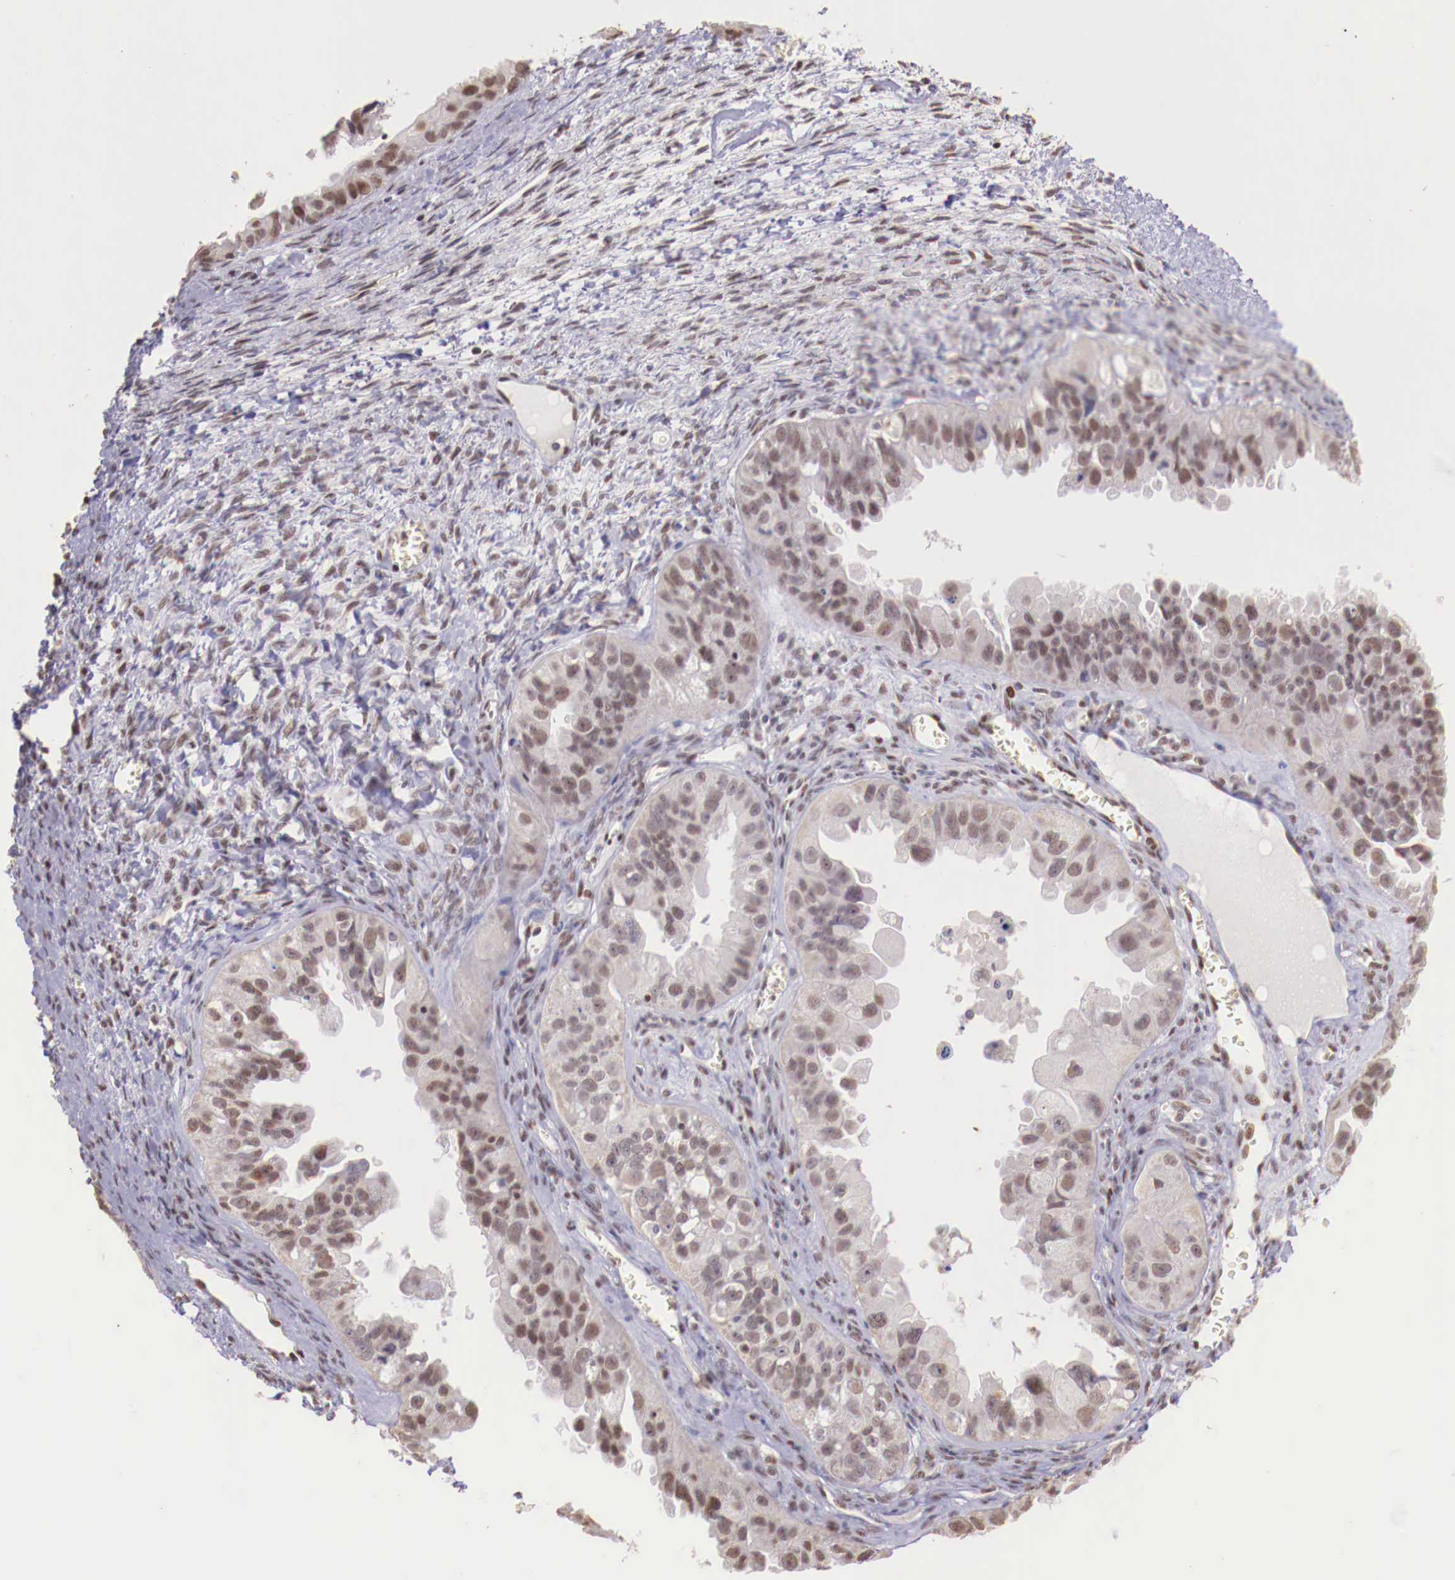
{"staining": {"intensity": "weak", "quantity": "25%-75%", "location": "cytoplasmic/membranous"}, "tissue": "ovarian cancer", "cell_type": "Tumor cells", "image_type": "cancer", "snomed": [{"axis": "morphology", "description": "Carcinoma, endometroid"}, {"axis": "topography", "description": "Ovary"}], "caption": "High-power microscopy captured an immunohistochemistry (IHC) micrograph of ovarian cancer, revealing weak cytoplasmic/membranous staining in about 25%-75% of tumor cells.", "gene": "SP1", "patient": {"sex": "female", "age": 85}}